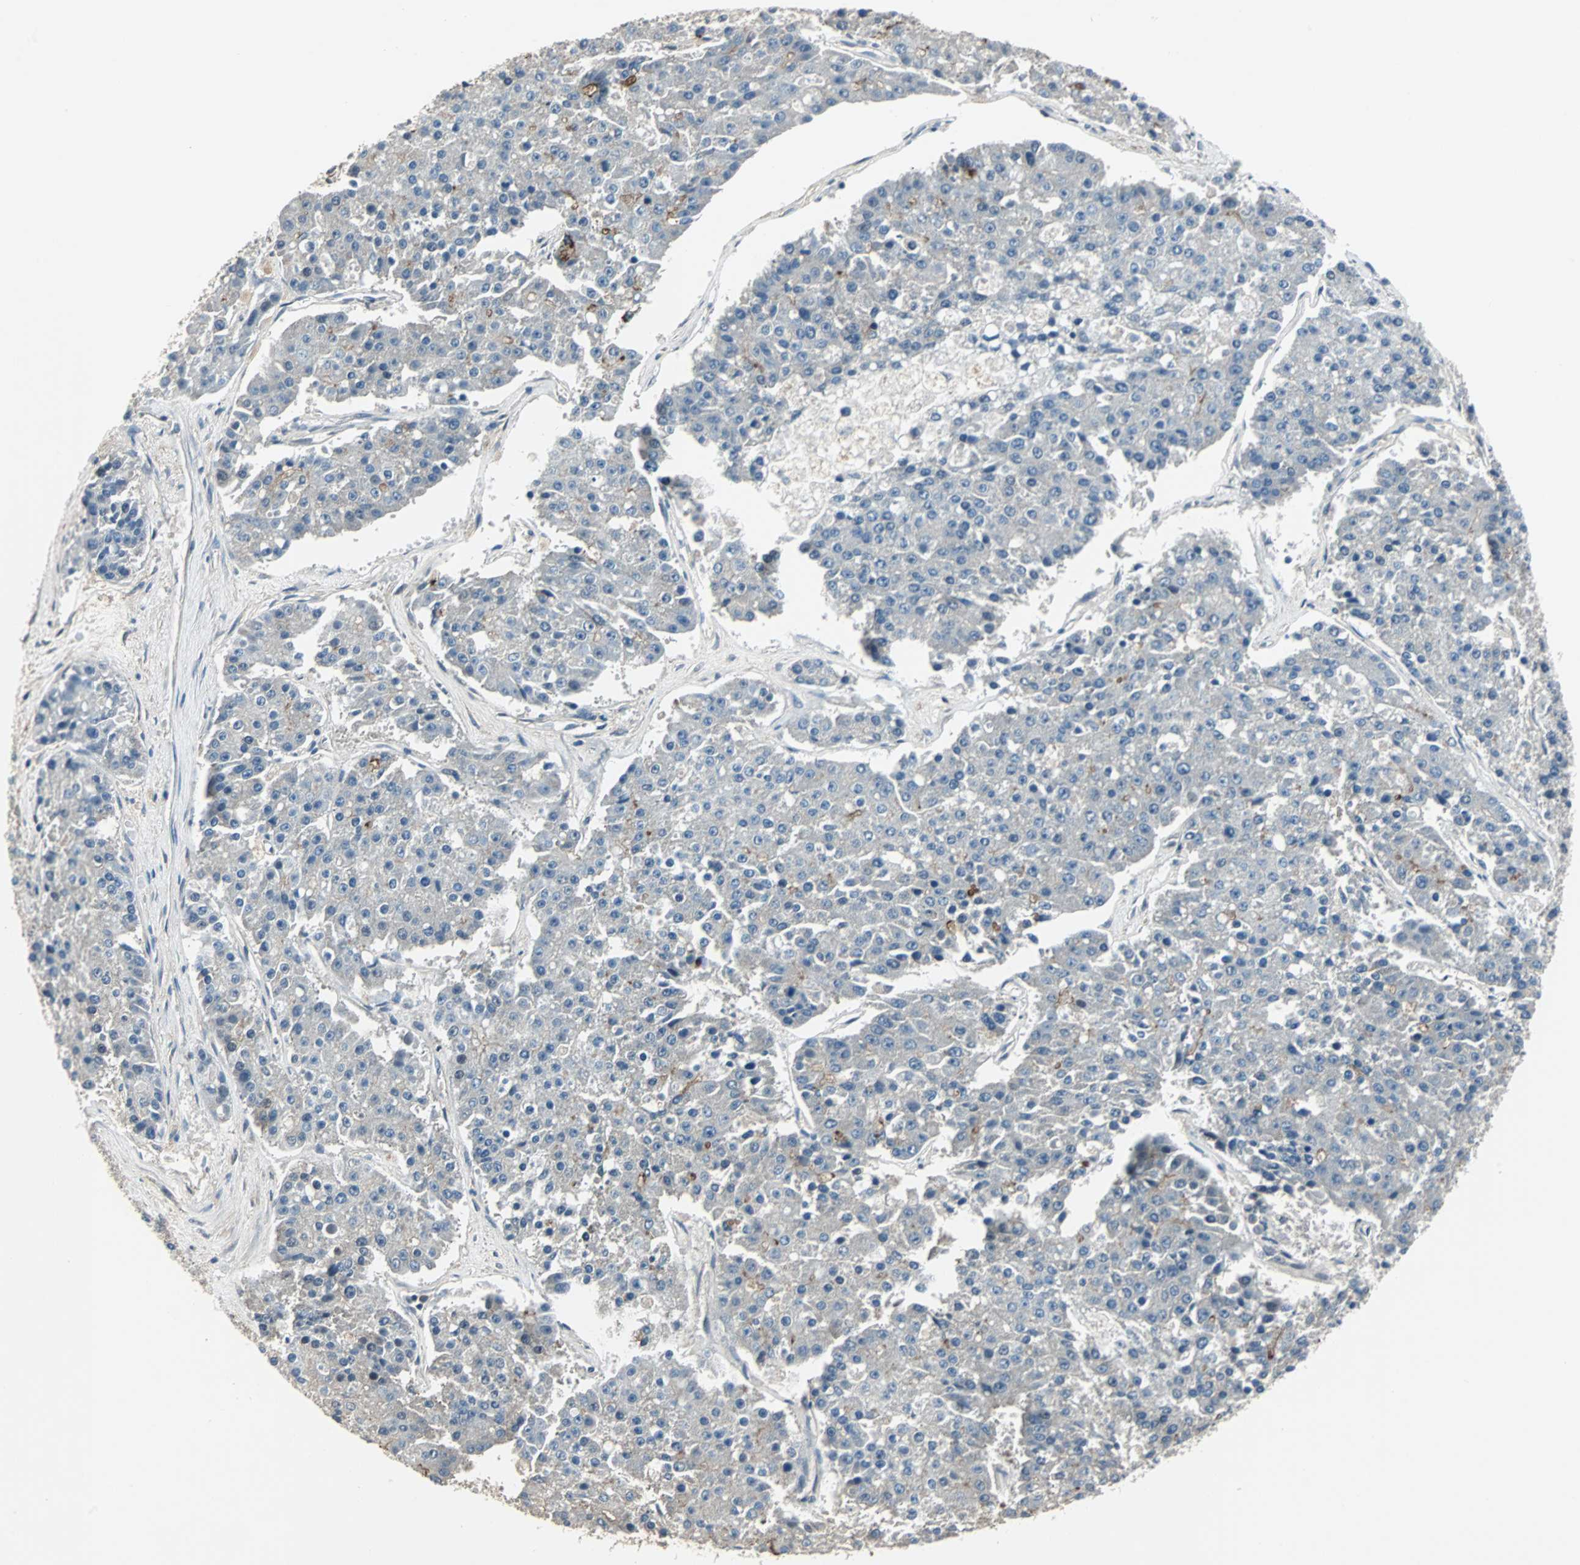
{"staining": {"intensity": "moderate", "quantity": "<25%", "location": "cytoplasmic/membranous"}, "tissue": "pancreatic cancer", "cell_type": "Tumor cells", "image_type": "cancer", "snomed": [{"axis": "morphology", "description": "Adenocarcinoma, NOS"}, {"axis": "topography", "description": "Pancreas"}], "caption": "A brown stain labels moderate cytoplasmic/membranous positivity of a protein in pancreatic cancer (adenocarcinoma) tumor cells. The protein is stained brown, and the nuclei are stained in blue (DAB (3,3'-diaminobenzidine) IHC with brightfield microscopy, high magnification).", "gene": "MKX", "patient": {"sex": "male", "age": 50}}